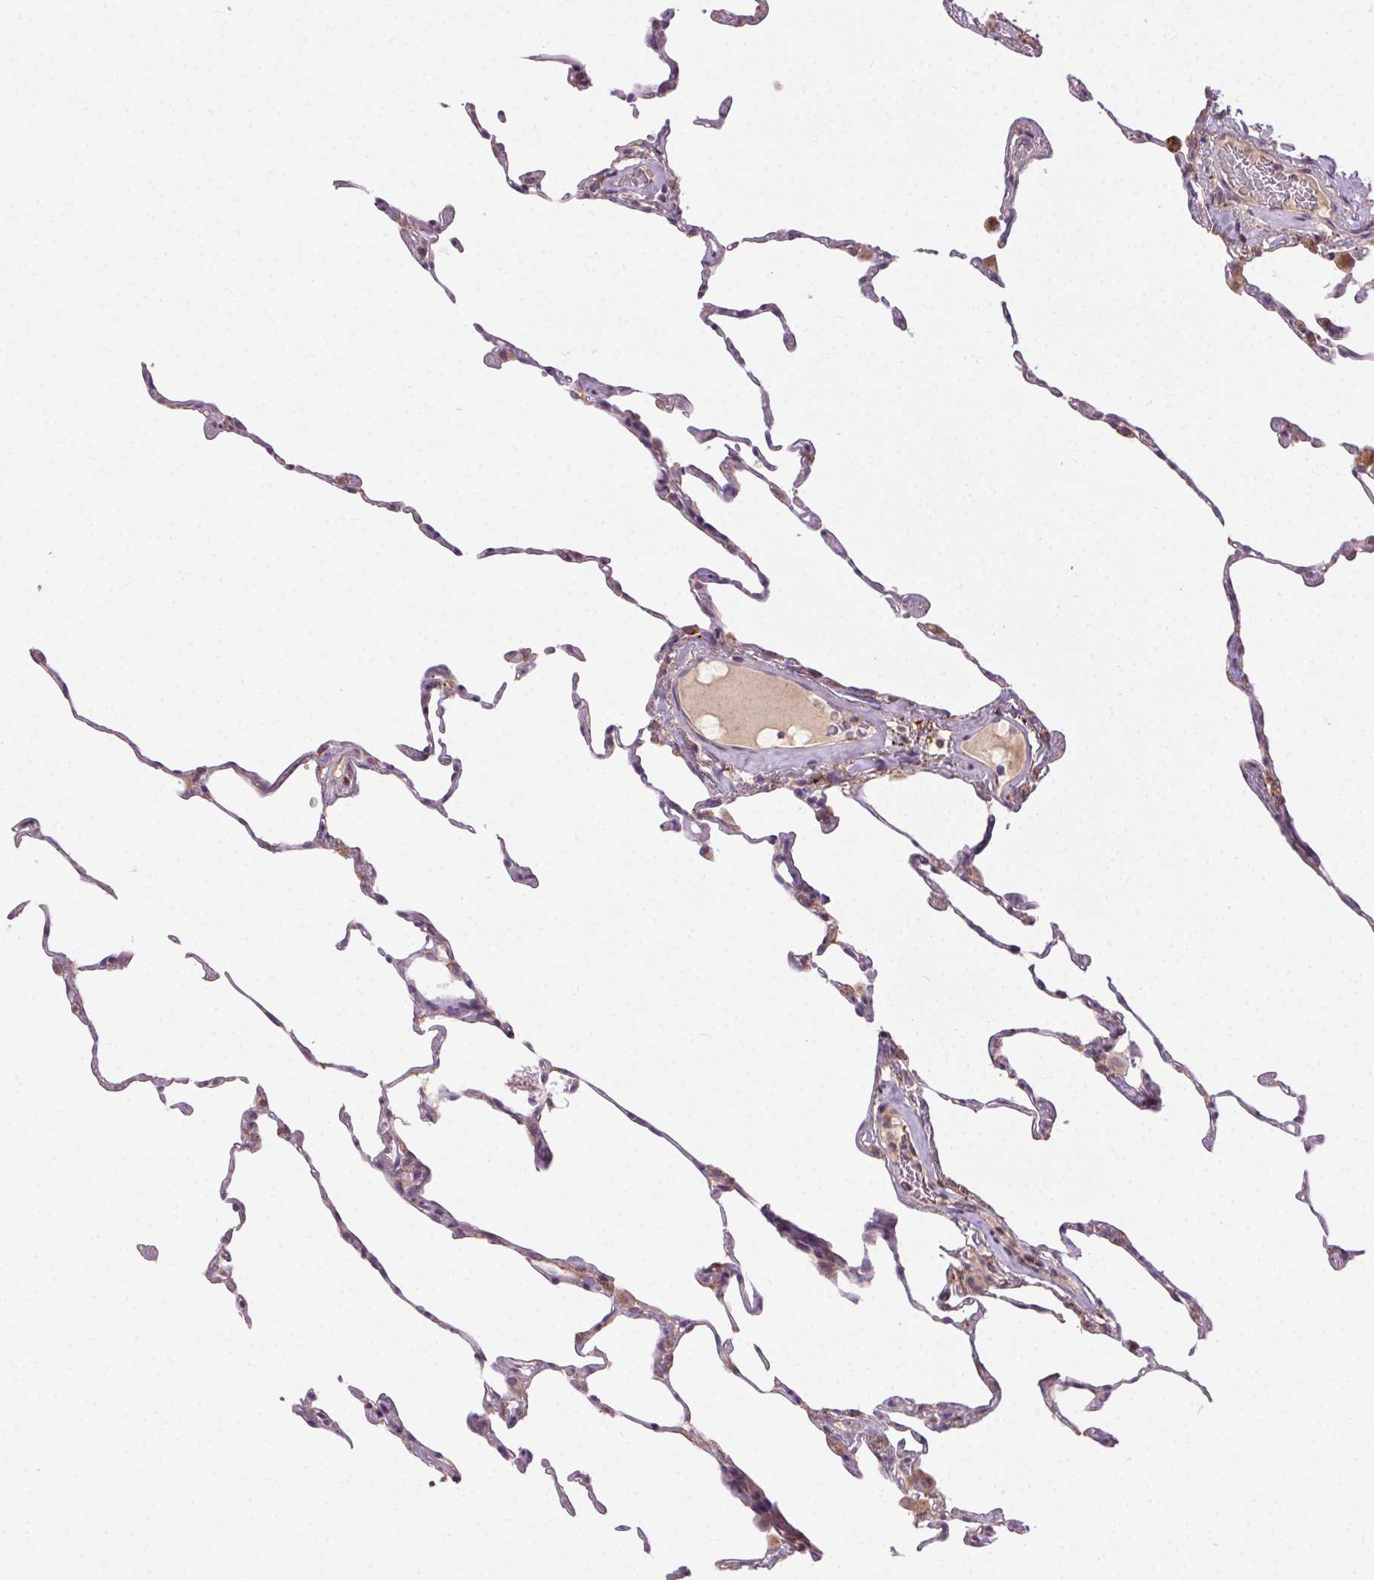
{"staining": {"intensity": "negative", "quantity": "none", "location": "none"}, "tissue": "lung", "cell_type": "Alveolar cells", "image_type": "normal", "snomed": [{"axis": "morphology", "description": "Normal tissue, NOS"}, {"axis": "topography", "description": "Lung"}], "caption": "Alveolar cells show no significant staining in unremarkable lung.", "gene": "REP15", "patient": {"sex": "female", "age": 57}}